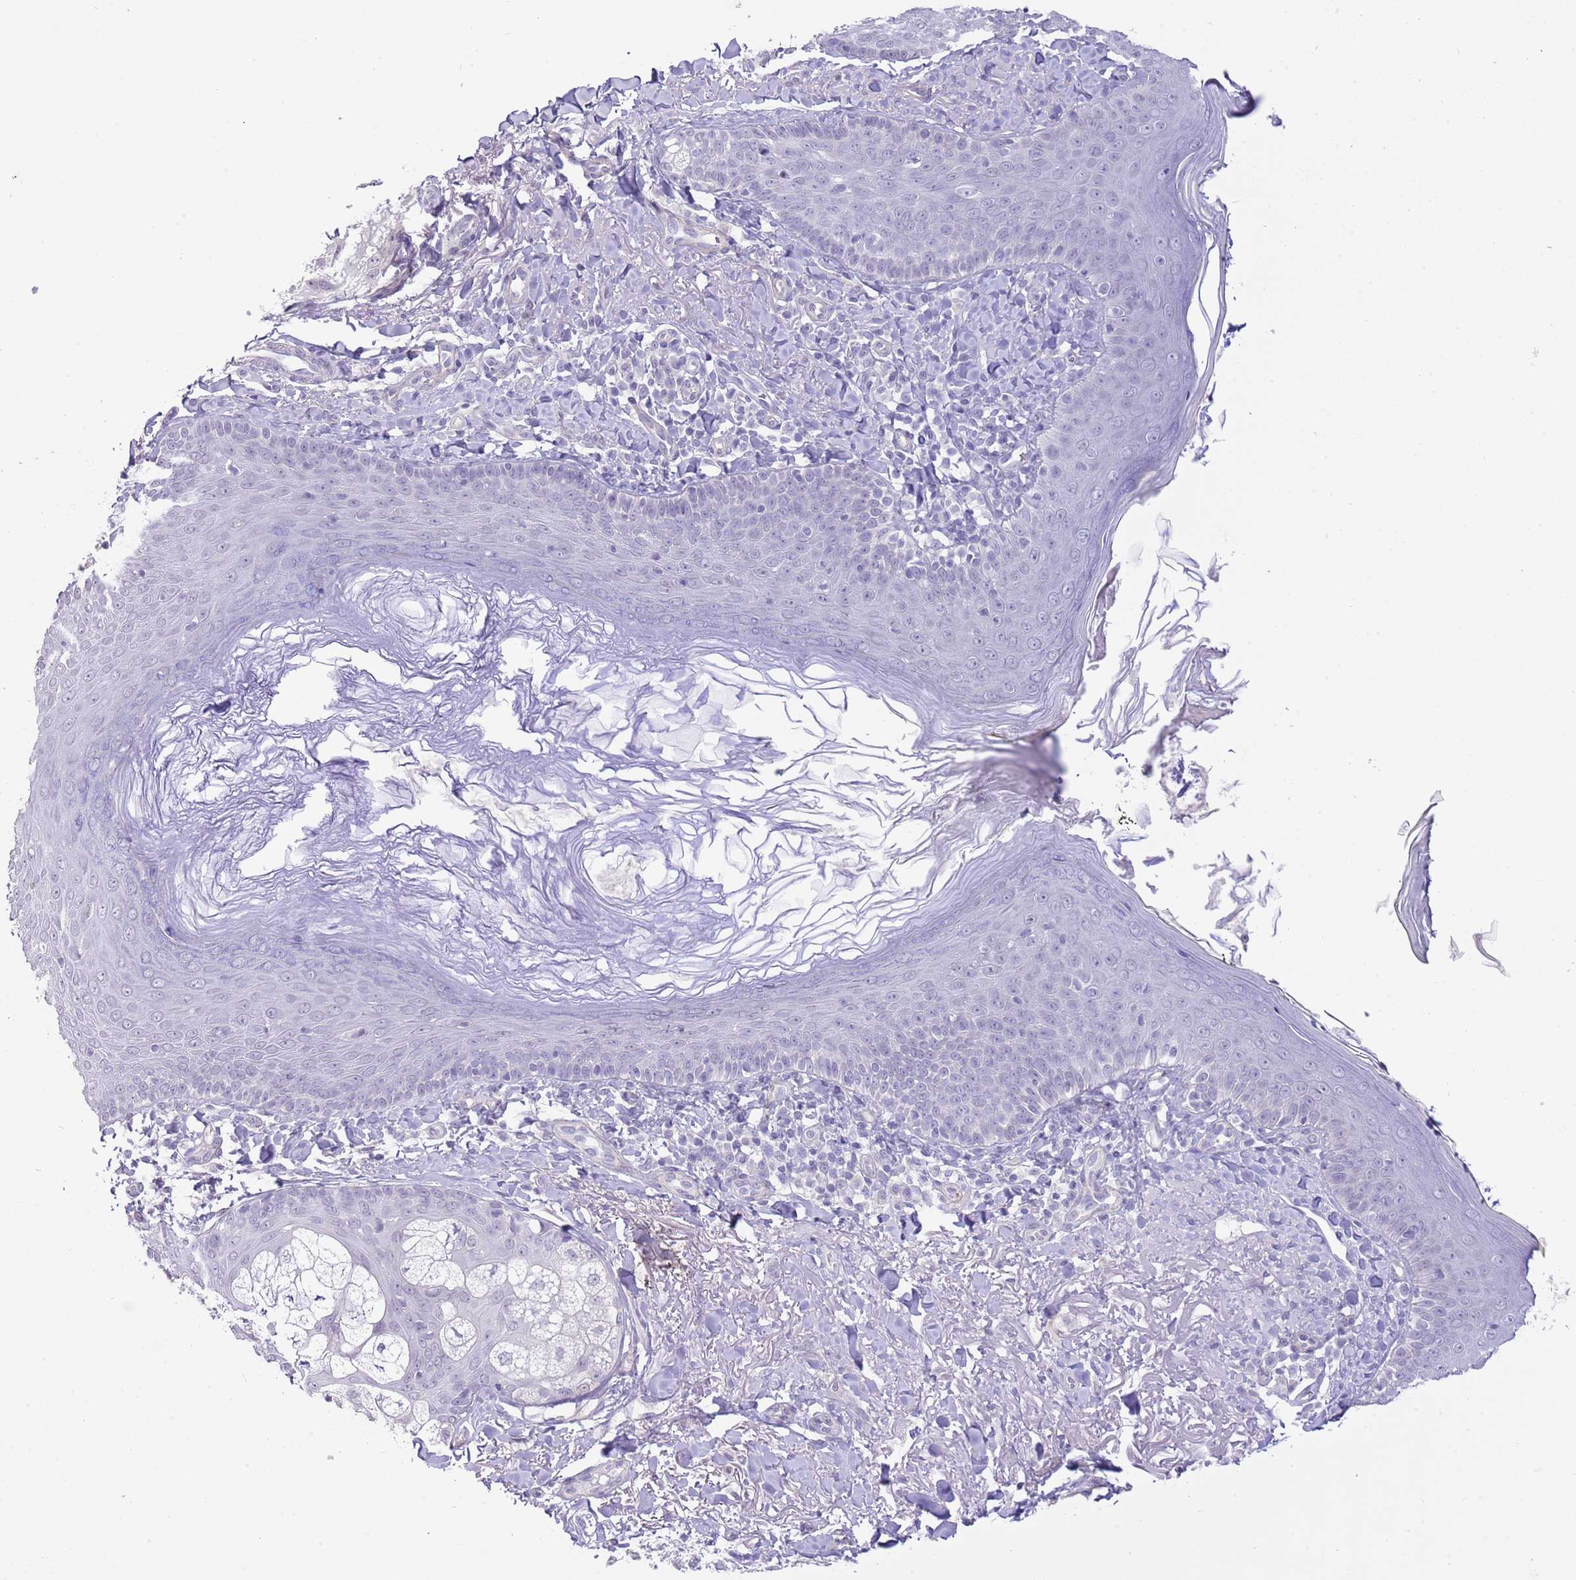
{"staining": {"intensity": "negative", "quantity": "none", "location": "none"}, "tissue": "skin", "cell_type": "Fibroblasts", "image_type": "normal", "snomed": [{"axis": "morphology", "description": "Normal tissue, NOS"}, {"axis": "topography", "description": "Skin"}], "caption": "A high-resolution image shows immunohistochemistry (IHC) staining of normal skin, which shows no significant positivity in fibroblasts. The staining was performed using DAB (3,3'-diaminobenzidine) to visualize the protein expression in brown, while the nuclei were stained in blue with hematoxylin (Magnification: 20x).", "gene": "MIDN", "patient": {"sex": "male", "age": 57}}